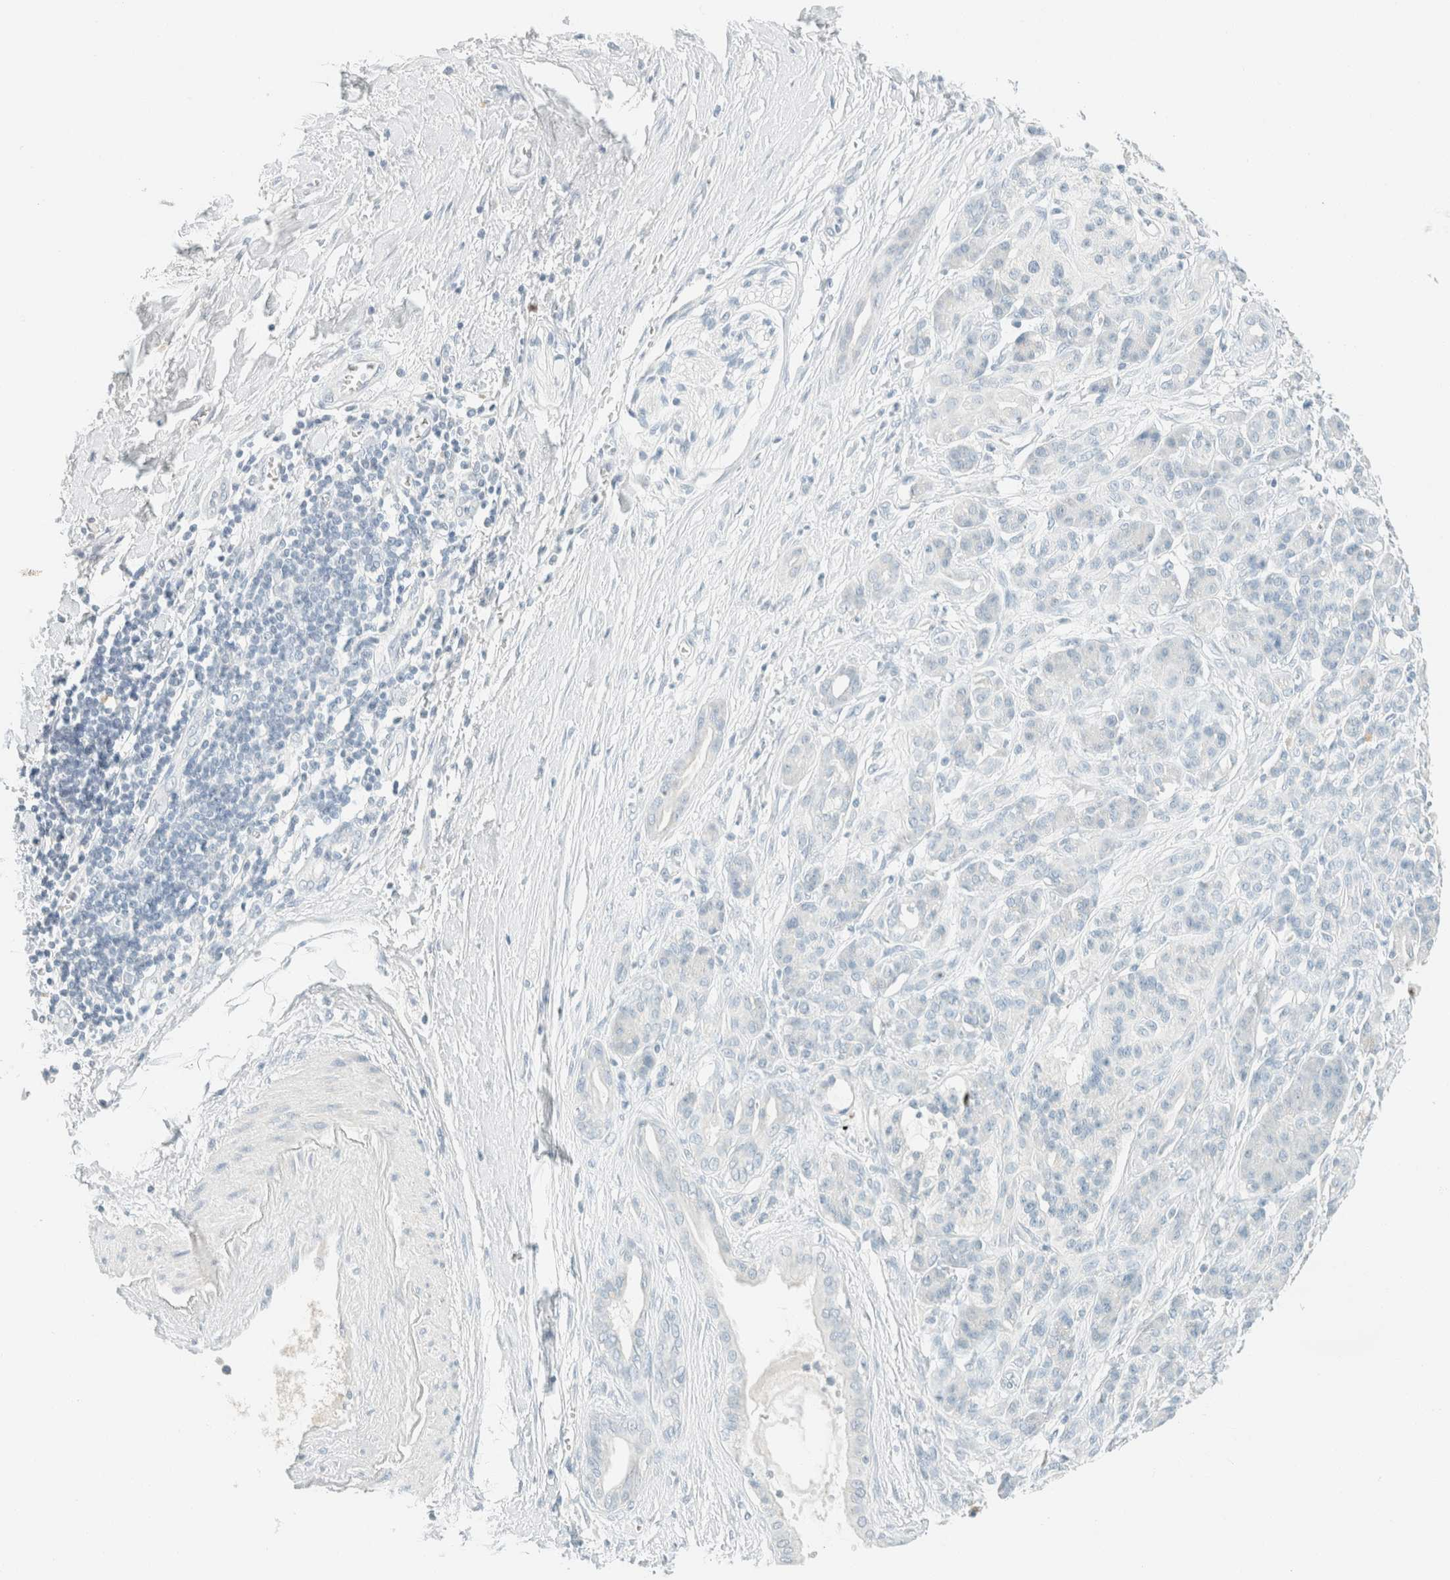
{"staining": {"intensity": "negative", "quantity": "none", "location": "none"}, "tissue": "pancreatic cancer", "cell_type": "Tumor cells", "image_type": "cancer", "snomed": [{"axis": "morphology", "description": "Adenocarcinoma, NOS"}, {"axis": "topography", "description": "Pancreas"}], "caption": "Immunohistochemistry of human adenocarcinoma (pancreatic) reveals no expression in tumor cells.", "gene": "GPA33", "patient": {"sex": "male", "age": 59}}